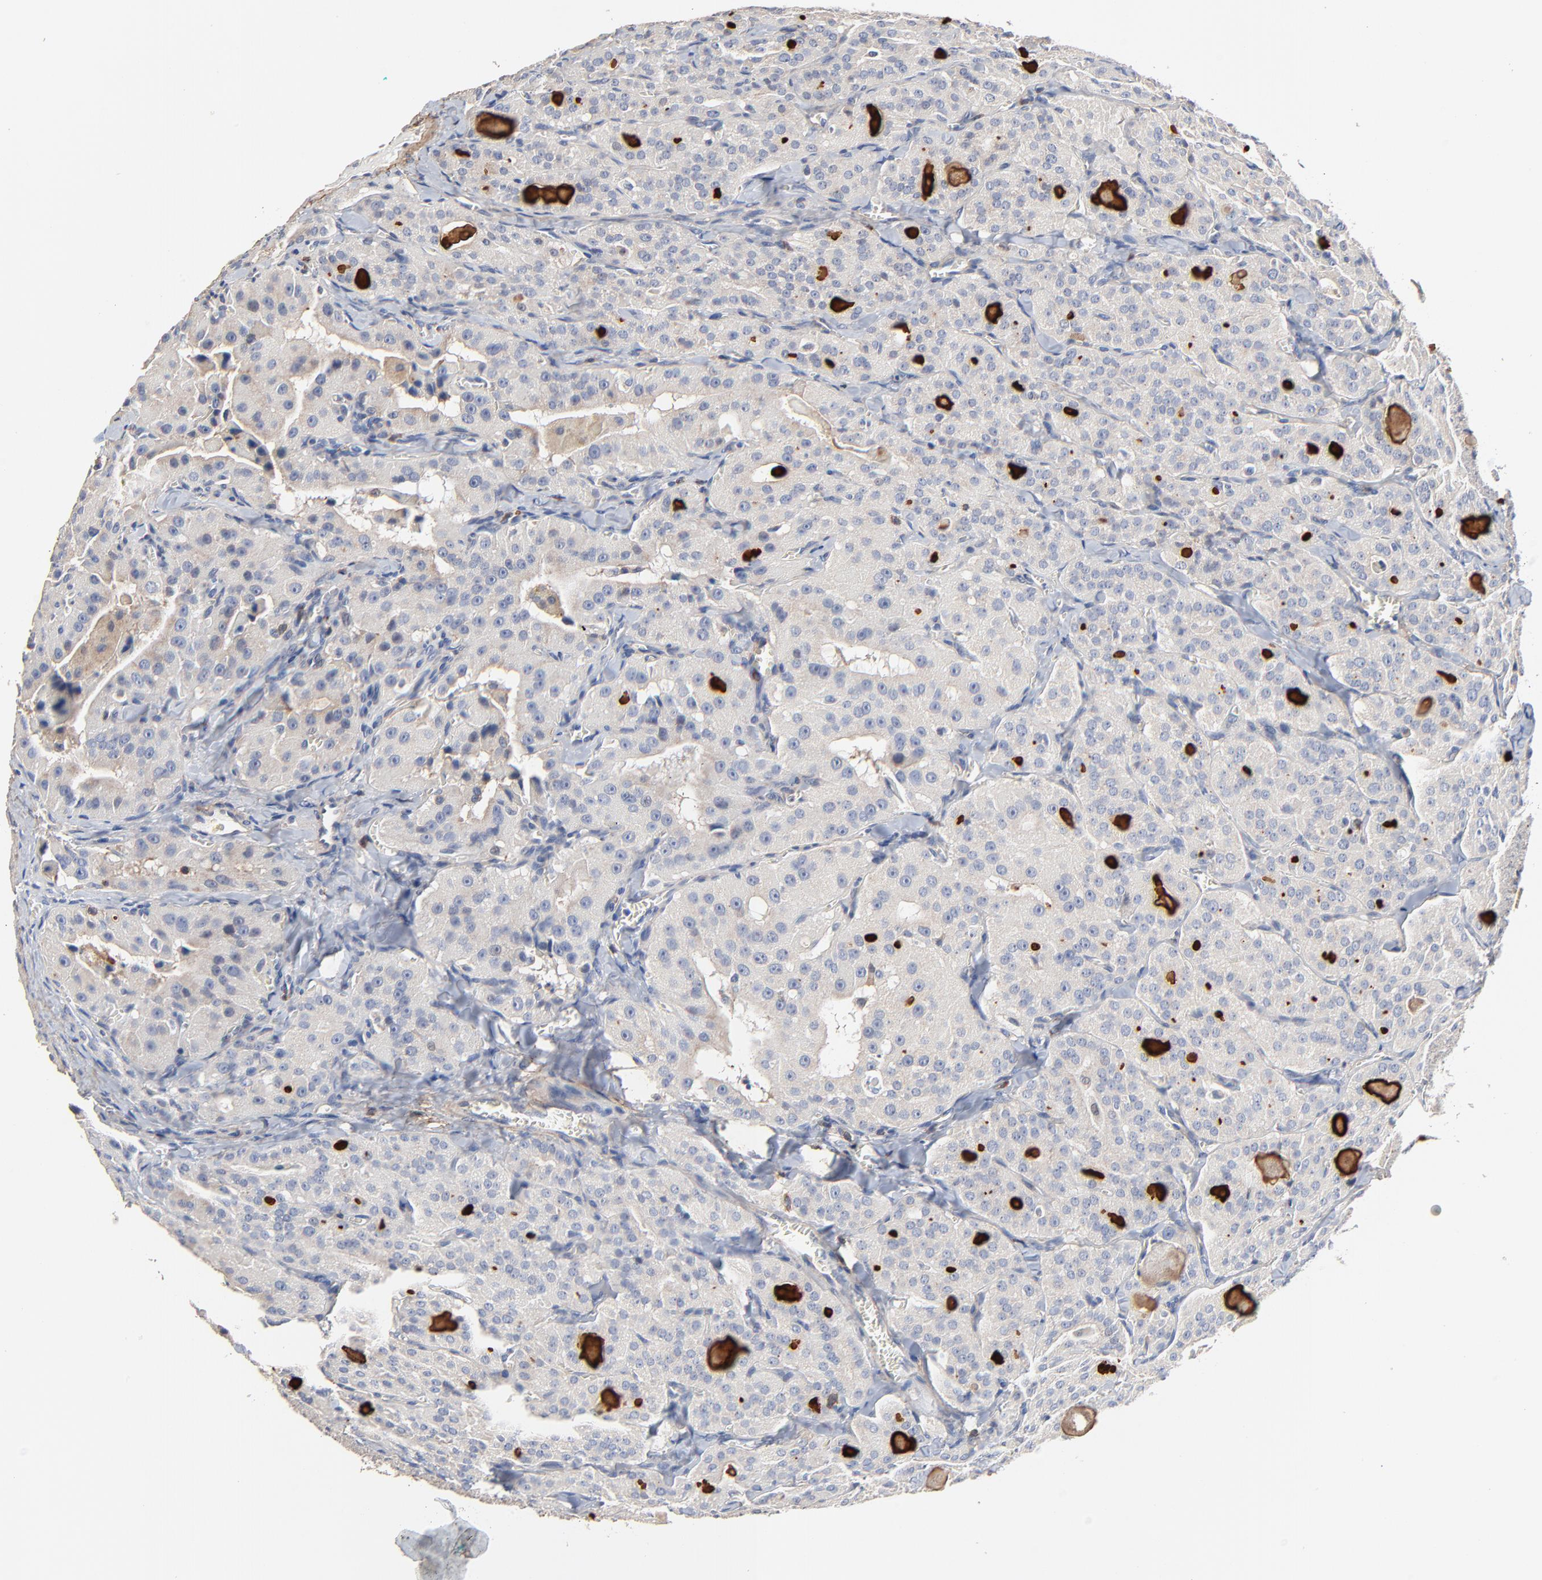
{"staining": {"intensity": "negative", "quantity": "none", "location": "none"}, "tissue": "thyroid cancer", "cell_type": "Tumor cells", "image_type": "cancer", "snomed": [{"axis": "morphology", "description": "Carcinoma, NOS"}, {"axis": "topography", "description": "Thyroid gland"}], "caption": "Immunohistochemistry of carcinoma (thyroid) demonstrates no positivity in tumor cells. Nuclei are stained in blue.", "gene": "SKAP1", "patient": {"sex": "male", "age": 76}}